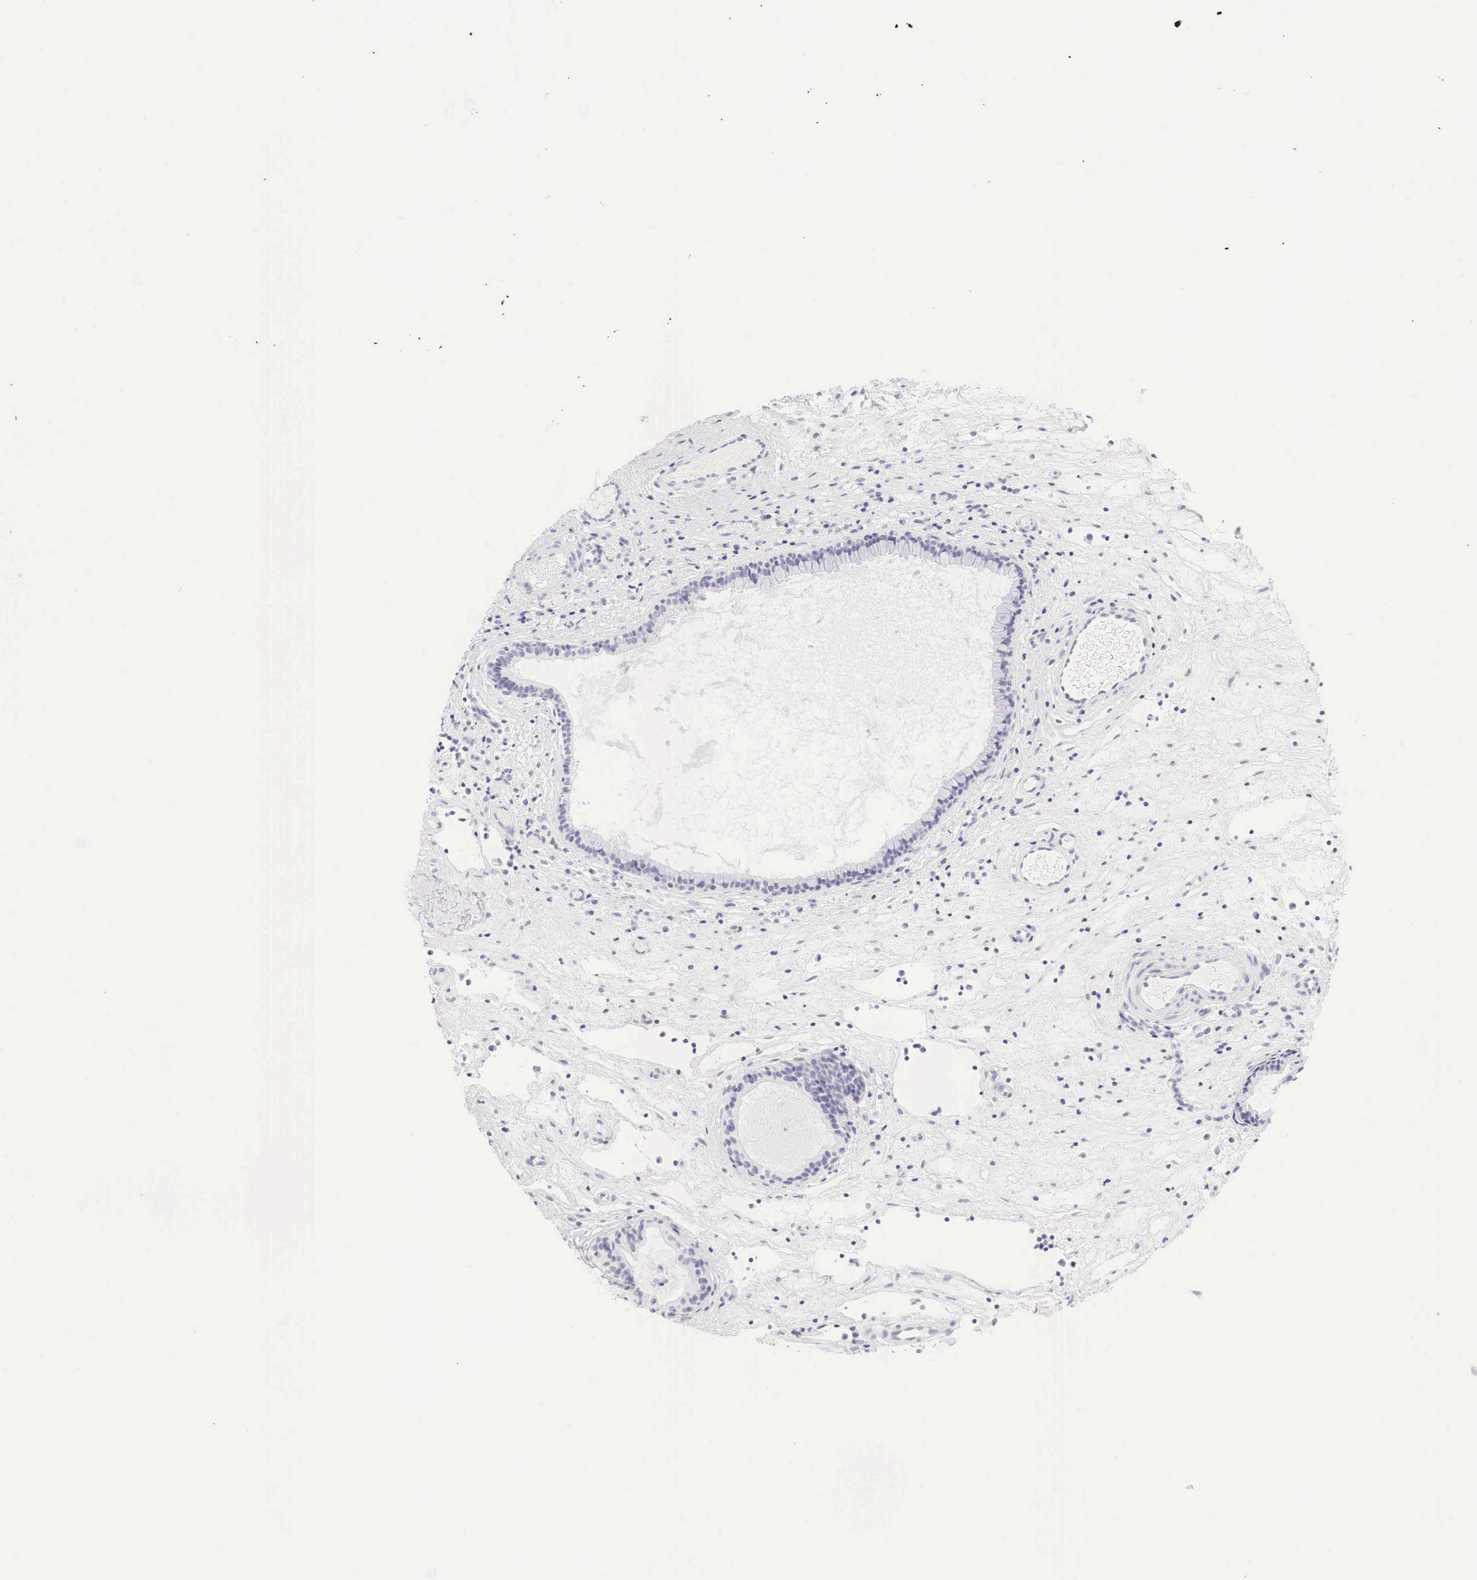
{"staining": {"intensity": "negative", "quantity": "none", "location": "none"}, "tissue": "nasopharynx", "cell_type": "Respiratory epithelial cells", "image_type": "normal", "snomed": [{"axis": "morphology", "description": "Normal tissue, NOS"}, {"axis": "topography", "description": "Nasopharynx"}], "caption": "This is a photomicrograph of IHC staining of normal nasopharynx, which shows no expression in respiratory epithelial cells. (DAB (3,3'-diaminobenzidine) immunohistochemistry visualized using brightfield microscopy, high magnification).", "gene": "TYR", "patient": {"sex": "female", "age": 78}}